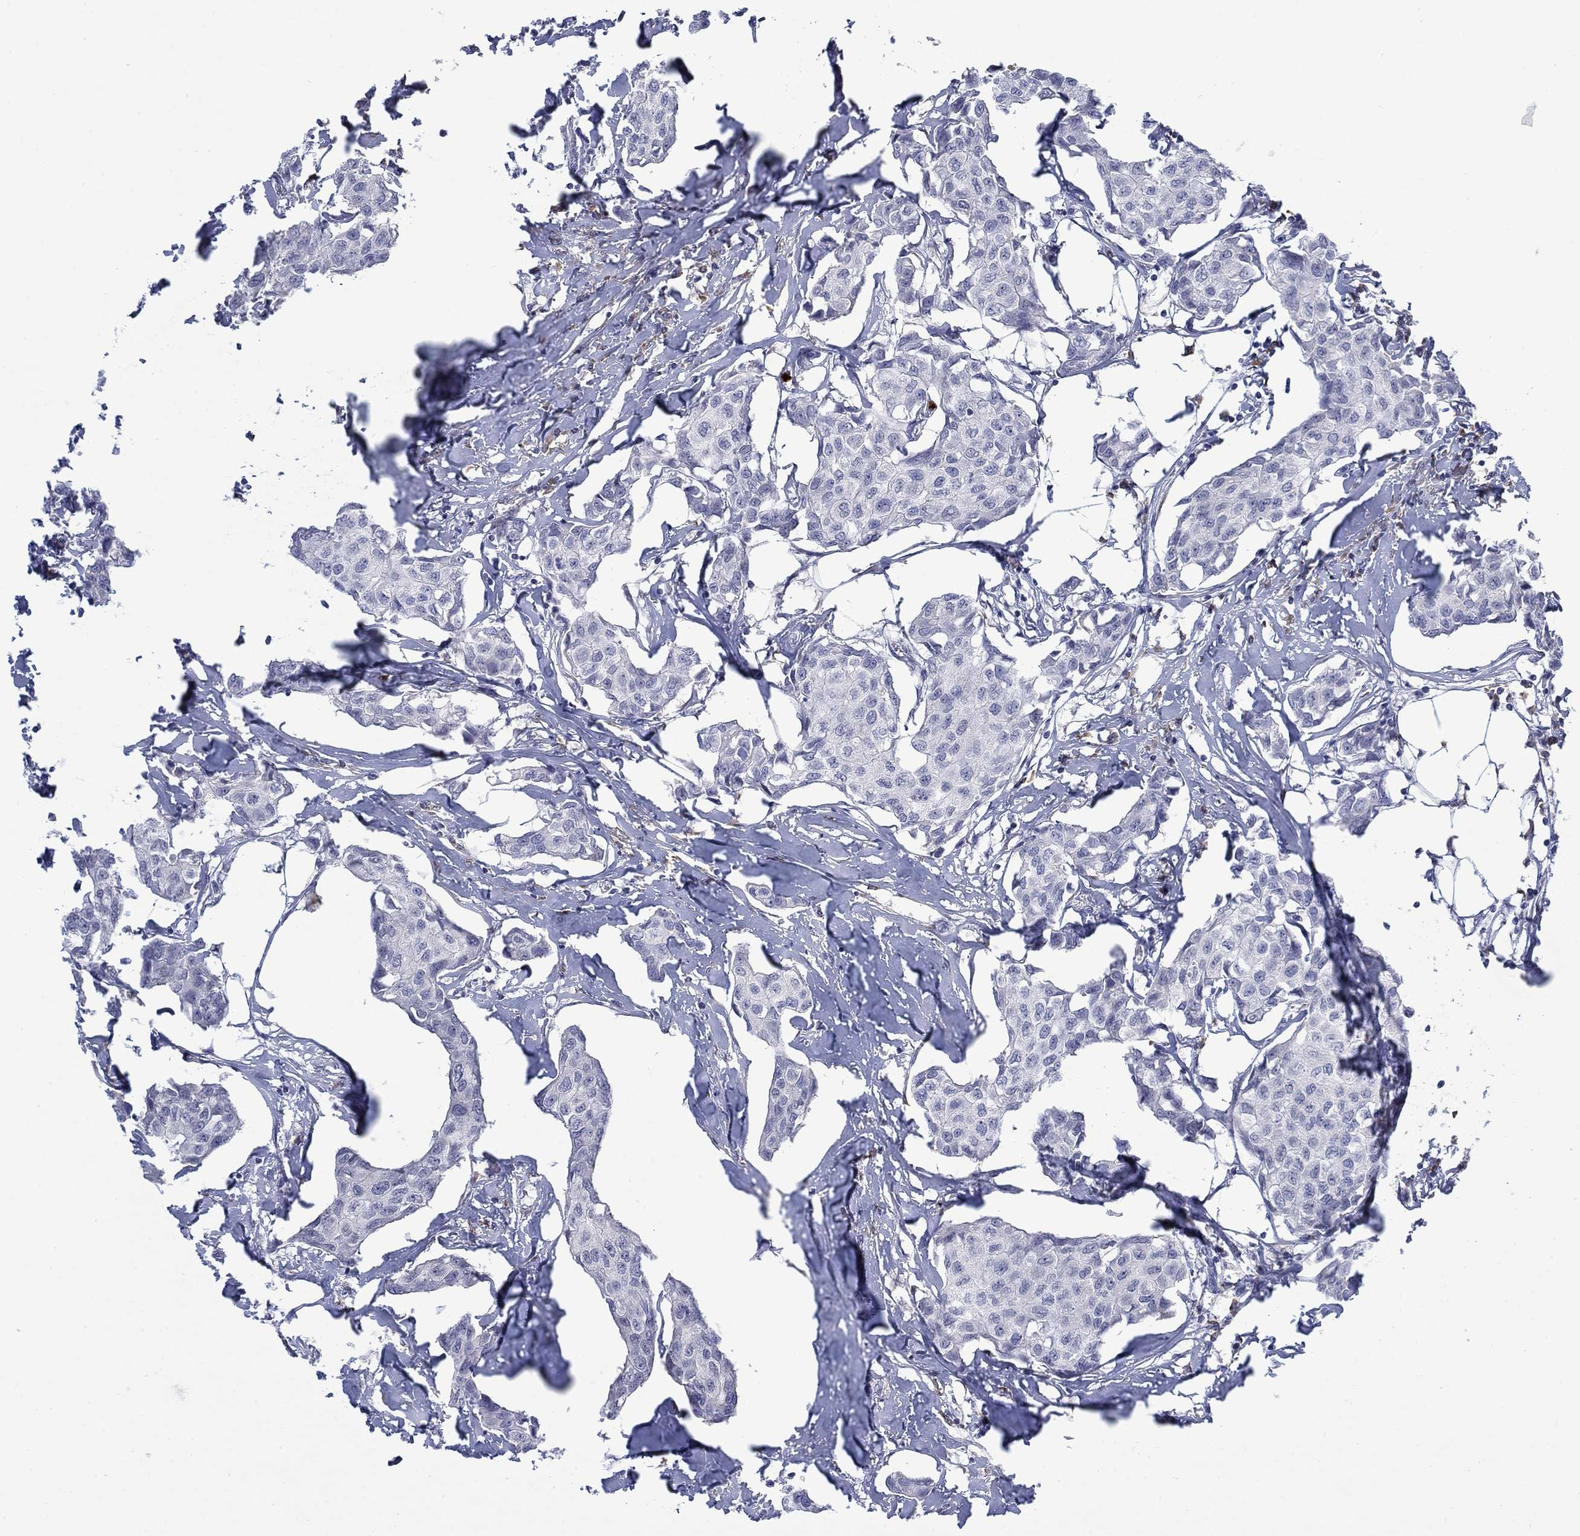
{"staining": {"intensity": "negative", "quantity": "none", "location": "none"}, "tissue": "breast cancer", "cell_type": "Tumor cells", "image_type": "cancer", "snomed": [{"axis": "morphology", "description": "Duct carcinoma"}, {"axis": "topography", "description": "Breast"}], "caption": "A micrograph of human breast cancer (intraductal carcinoma) is negative for staining in tumor cells.", "gene": "MTRFR", "patient": {"sex": "female", "age": 80}}